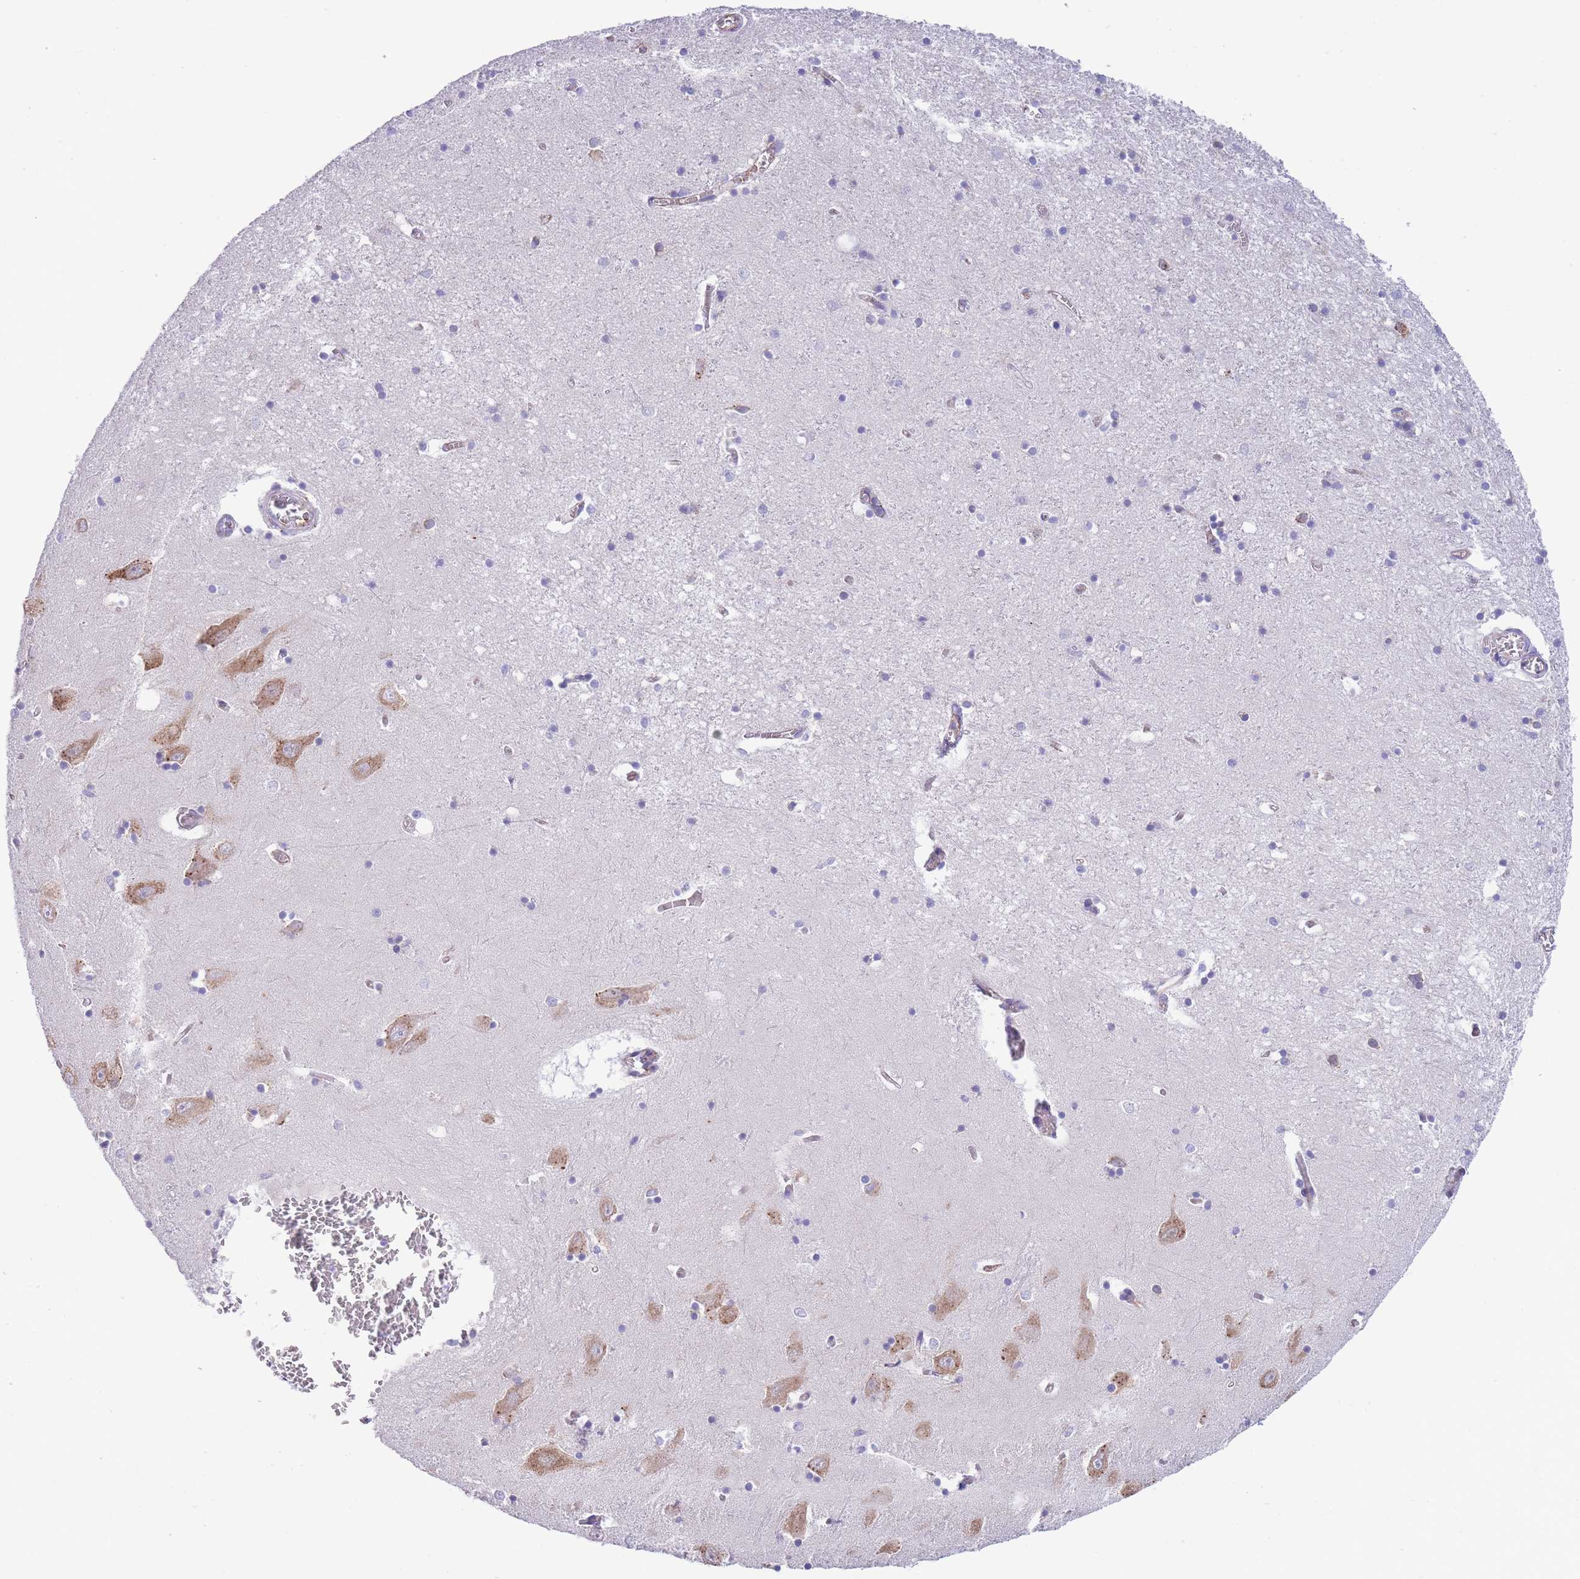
{"staining": {"intensity": "negative", "quantity": "none", "location": "none"}, "tissue": "hippocampus", "cell_type": "Glial cells", "image_type": "normal", "snomed": [{"axis": "morphology", "description": "Normal tissue, NOS"}, {"axis": "topography", "description": "Hippocampus"}], "caption": "Immunohistochemistry (IHC) micrograph of normal hippocampus stained for a protein (brown), which reveals no positivity in glial cells.", "gene": "DET1", "patient": {"sex": "male", "age": 70}}